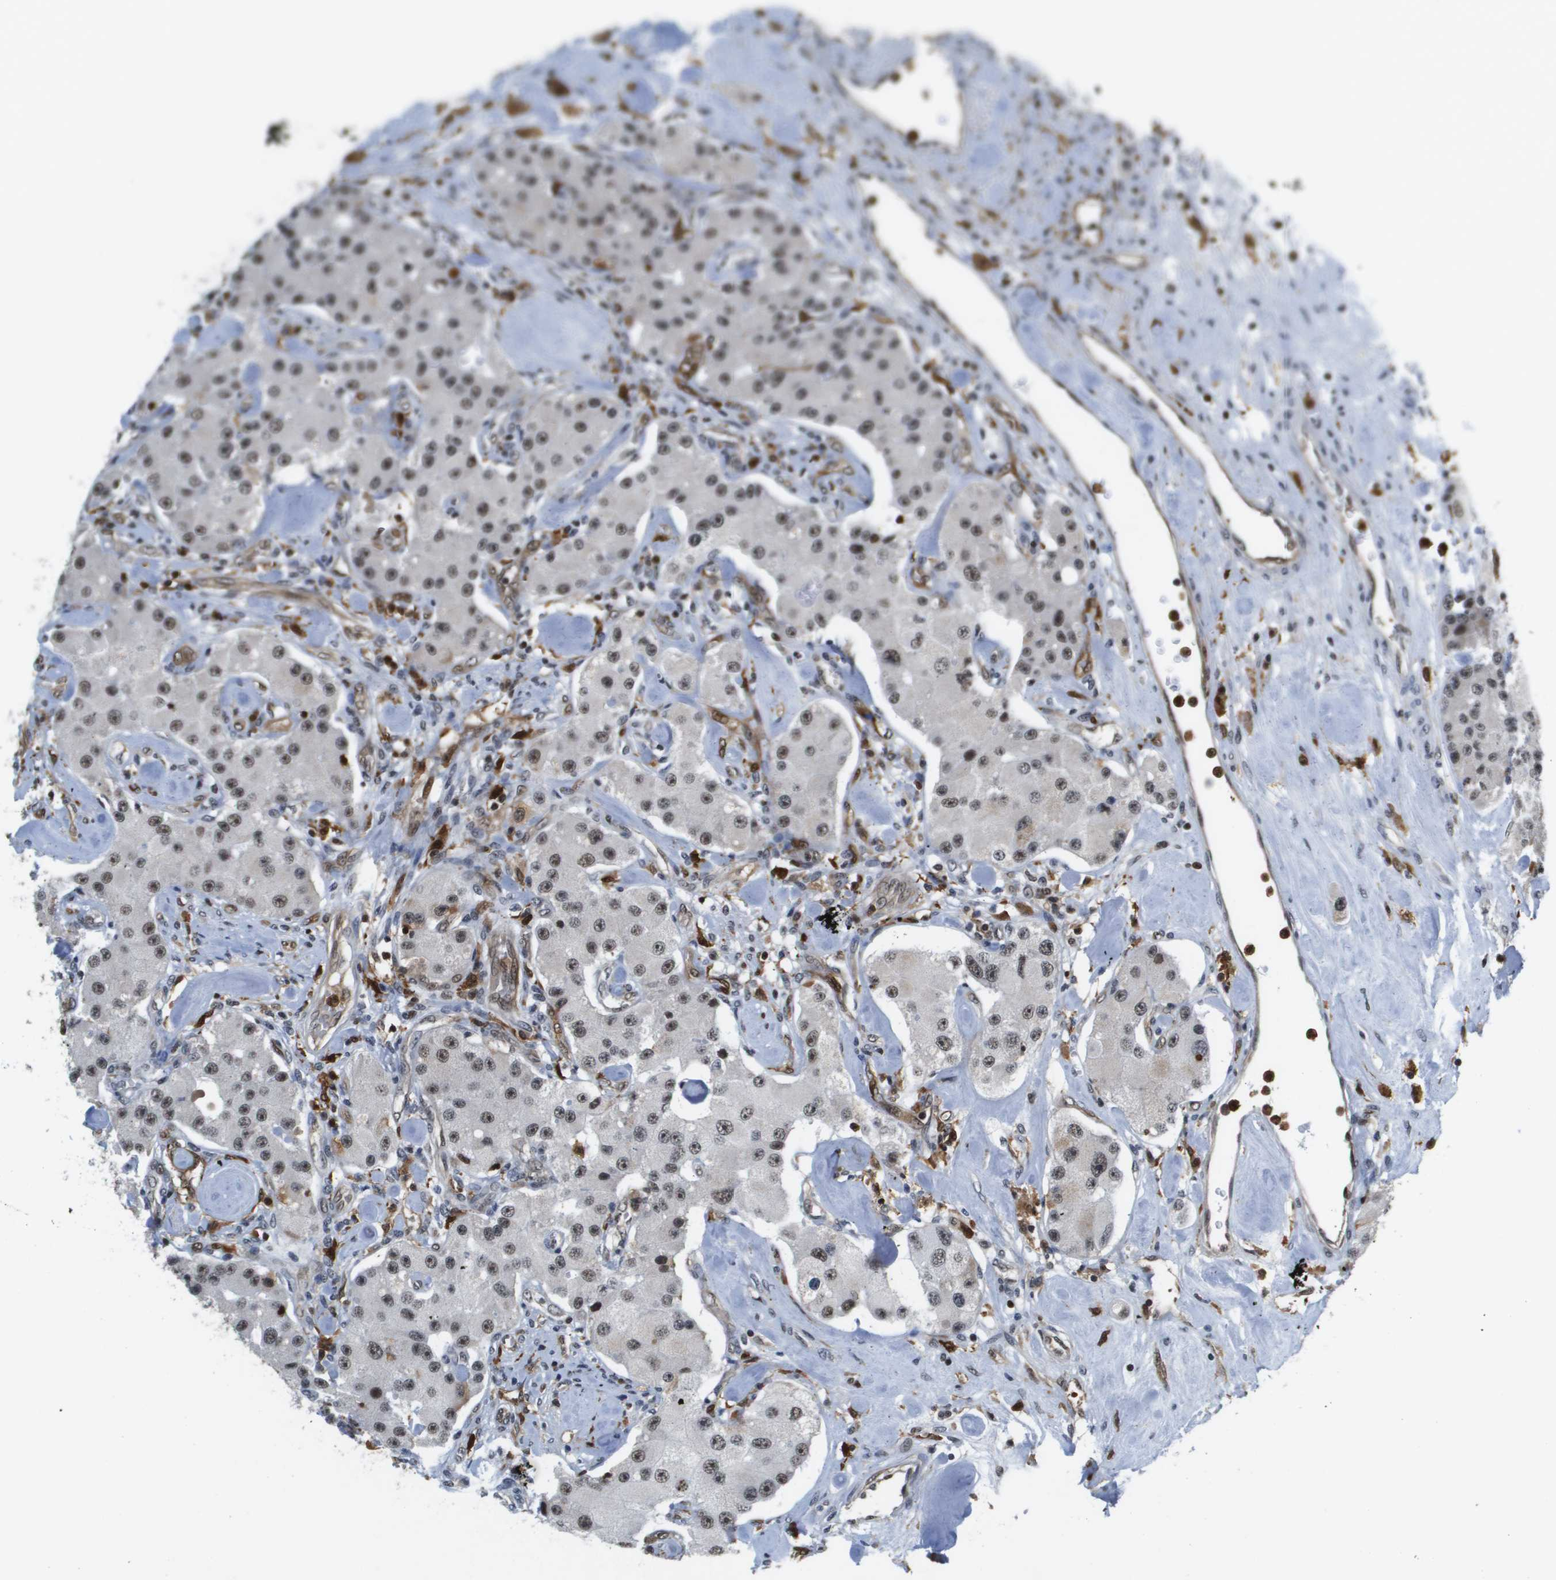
{"staining": {"intensity": "weak", "quantity": ">75%", "location": "nuclear"}, "tissue": "carcinoid", "cell_type": "Tumor cells", "image_type": "cancer", "snomed": [{"axis": "morphology", "description": "Carcinoid, malignant, NOS"}, {"axis": "topography", "description": "Pancreas"}], "caption": "There is low levels of weak nuclear expression in tumor cells of carcinoid (malignant), as demonstrated by immunohistochemical staining (brown color).", "gene": "EP400", "patient": {"sex": "male", "age": 41}}